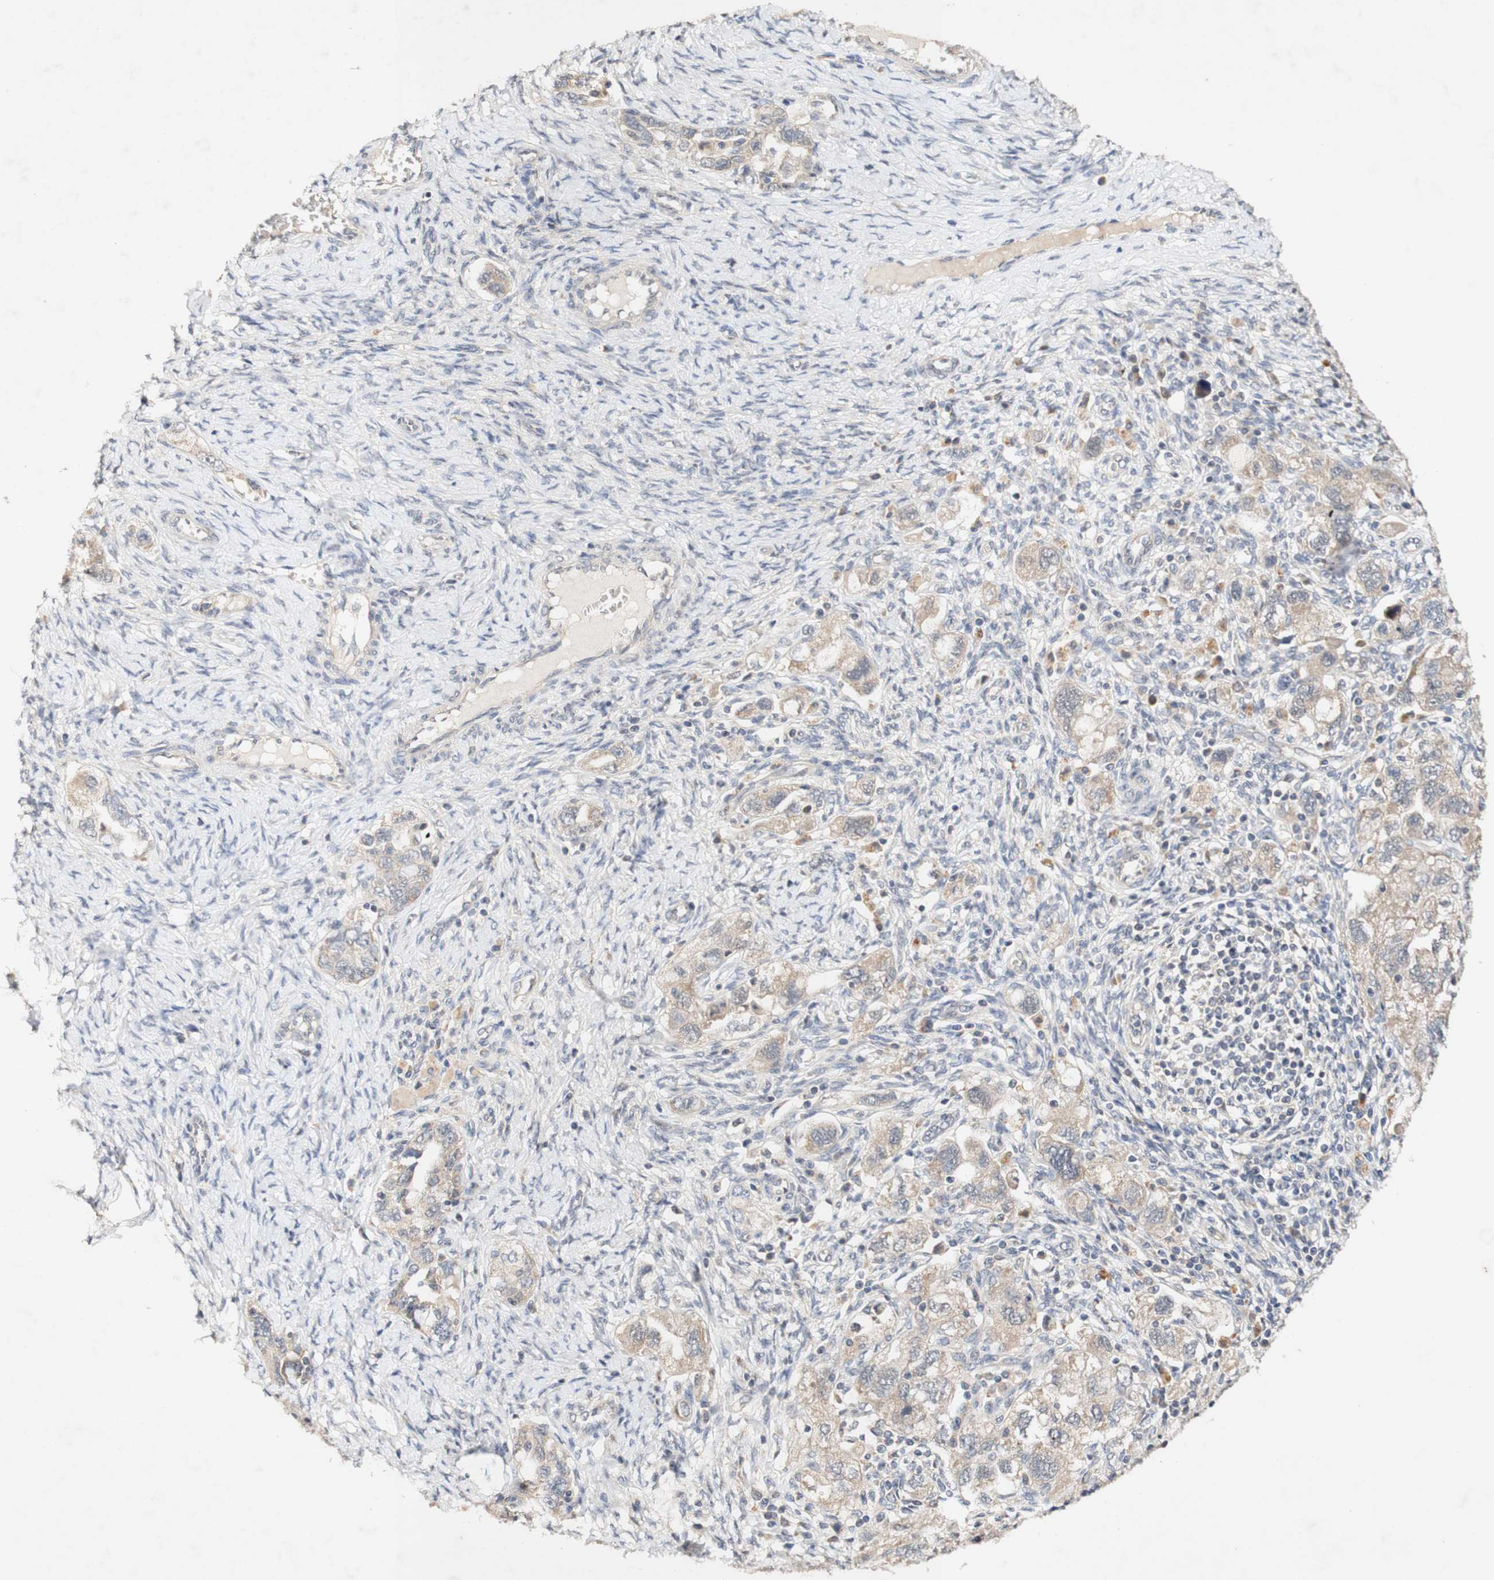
{"staining": {"intensity": "weak", "quantity": ">75%", "location": "cytoplasmic/membranous"}, "tissue": "ovarian cancer", "cell_type": "Tumor cells", "image_type": "cancer", "snomed": [{"axis": "morphology", "description": "Carcinoma, NOS"}, {"axis": "morphology", "description": "Cystadenocarcinoma, serous, NOS"}, {"axis": "topography", "description": "Ovary"}], "caption": "Immunohistochemical staining of human ovarian cancer (serous cystadenocarcinoma) displays weak cytoplasmic/membranous protein positivity in about >75% of tumor cells.", "gene": "PIN1", "patient": {"sex": "female", "age": 69}}